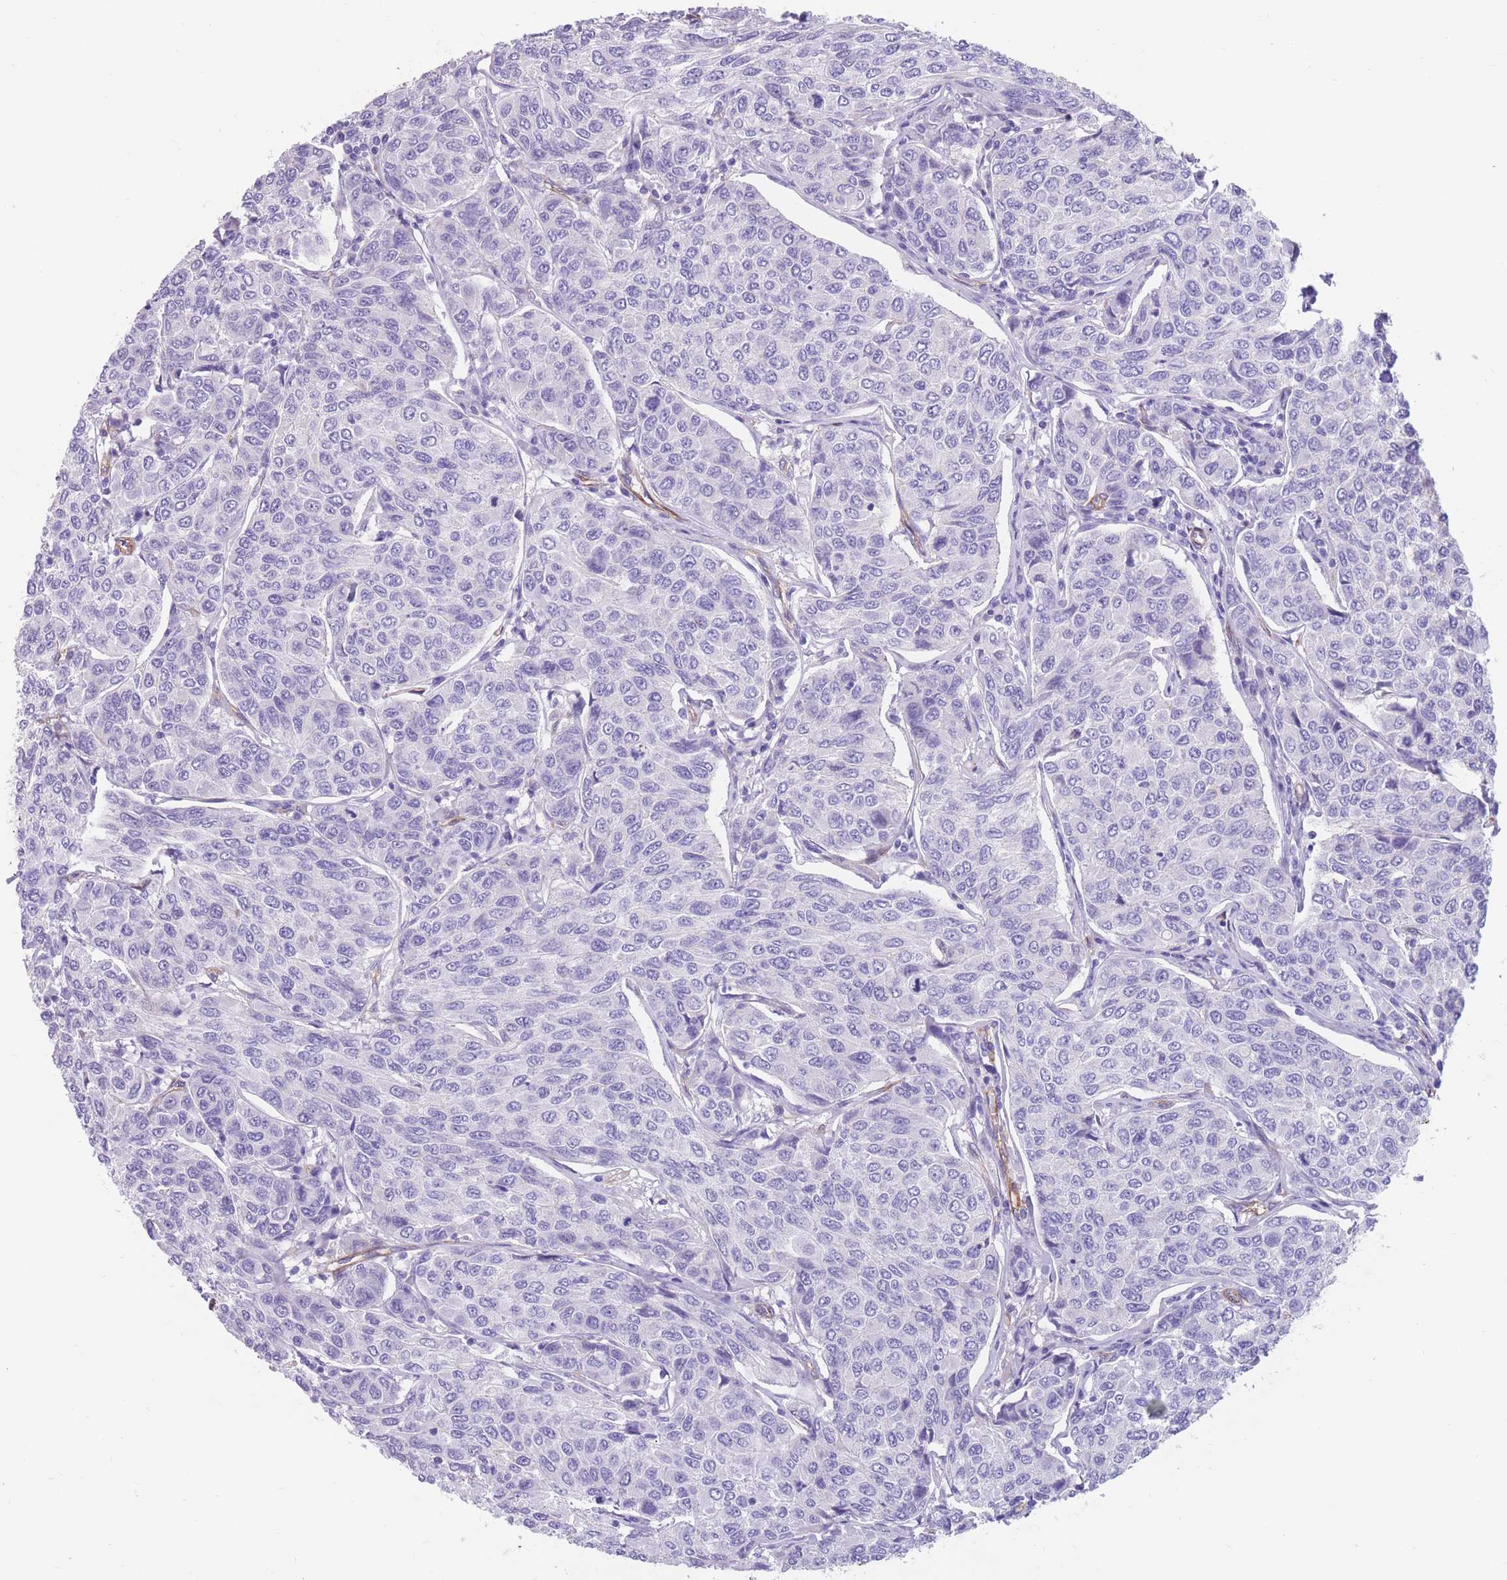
{"staining": {"intensity": "negative", "quantity": "none", "location": "none"}, "tissue": "breast cancer", "cell_type": "Tumor cells", "image_type": "cancer", "snomed": [{"axis": "morphology", "description": "Duct carcinoma"}, {"axis": "topography", "description": "Breast"}], "caption": "This is an IHC photomicrograph of breast cancer. There is no expression in tumor cells.", "gene": "DPYD", "patient": {"sex": "female", "age": 55}}